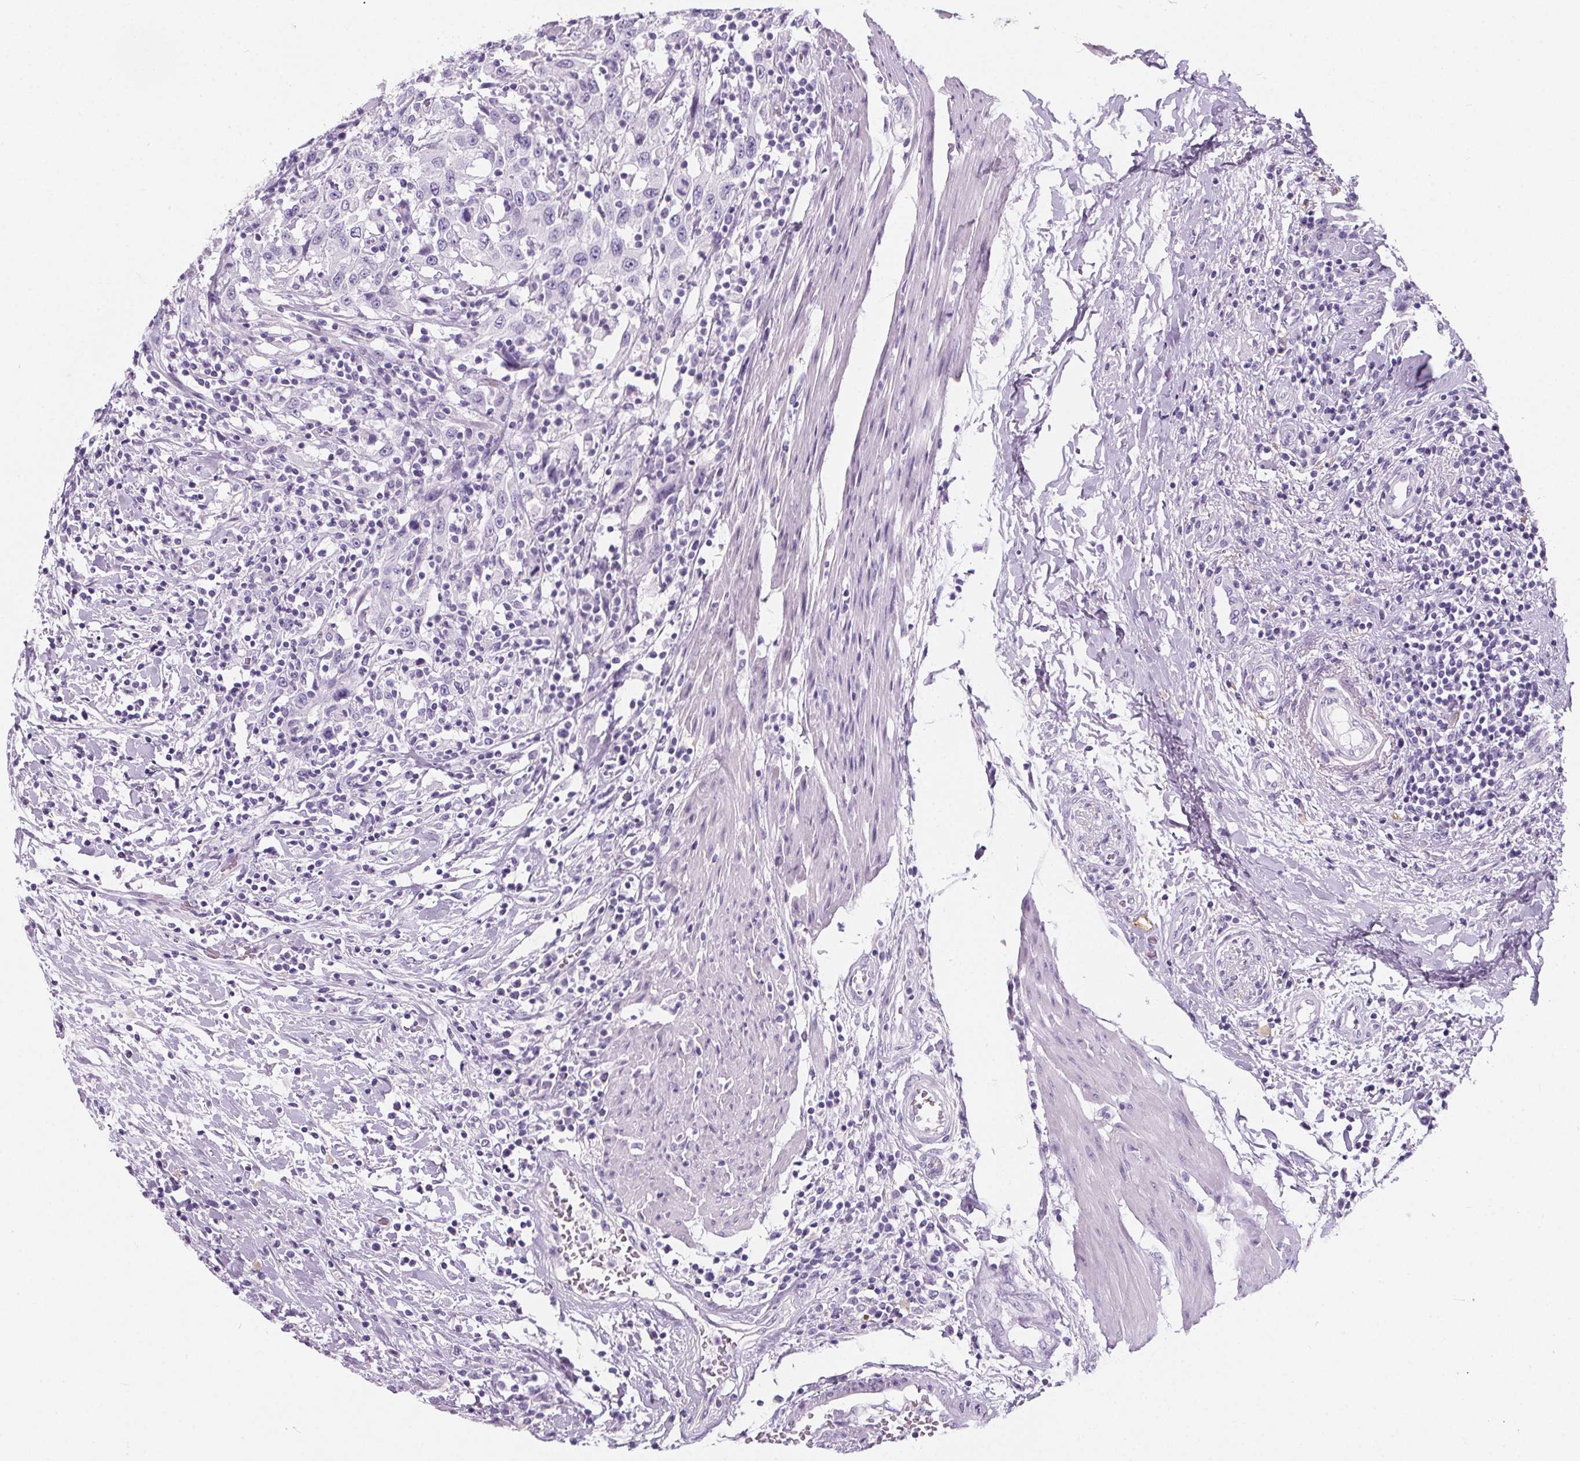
{"staining": {"intensity": "negative", "quantity": "none", "location": "none"}, "tissue": "urothelial cancer", "cell_type": "Tumor cells", "image_type": "cancer", "snomed": [{"axis": "morphology", "description": "Urothelial carcinoma, High grade"}, {"axis": "topography", "description": "Urinary bladder"}], "caption": "An image of human urothelial carcinoma (high-grade) is negative for staining in tumor cells.", "gene": "ADRB1", "patient": {"sex": "male", "age": 61}}